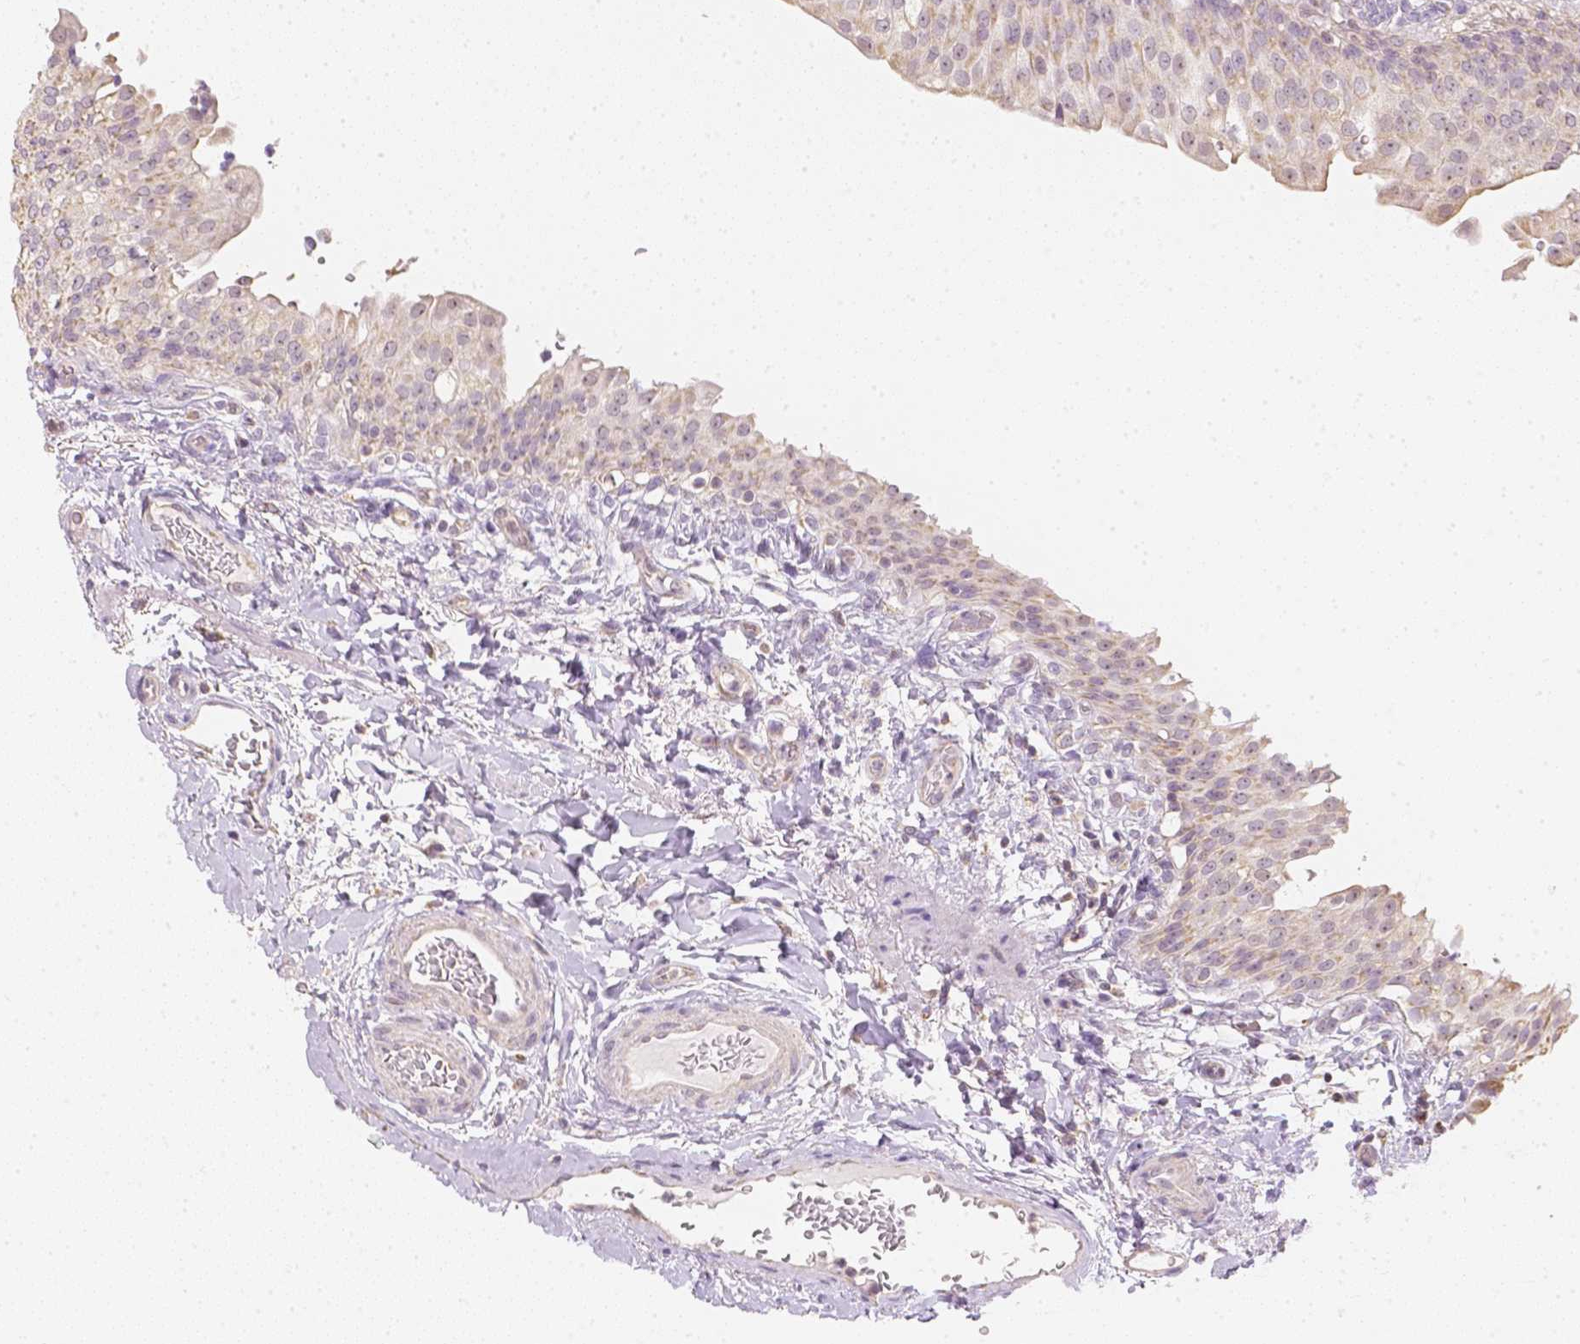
{"staining": {"intensity": "weak", "quantity": ">75%", "location": "cytoplasmic/membranous,nuclear"}, "tissue": "urinary bladder", "cell_type": "Urothelial cells", "image_type": "normal", "snomed": [{"axis": "morphology", "description": "Normal tissue, NOS"}, {"axis": "topography", "description": "Urinary bladder"}, {"axis": "topography", "description": "Peripheral nerve tissue"}], "caption": "Immunohistochemical staining of unremarkable human urinary bladder shows weak cytoplasmic/membranous,nuclear protein positivity in approximately >75% of urothelial cells.", "gene": "NVL", "patient": {"sex": "female", "age": 60}}